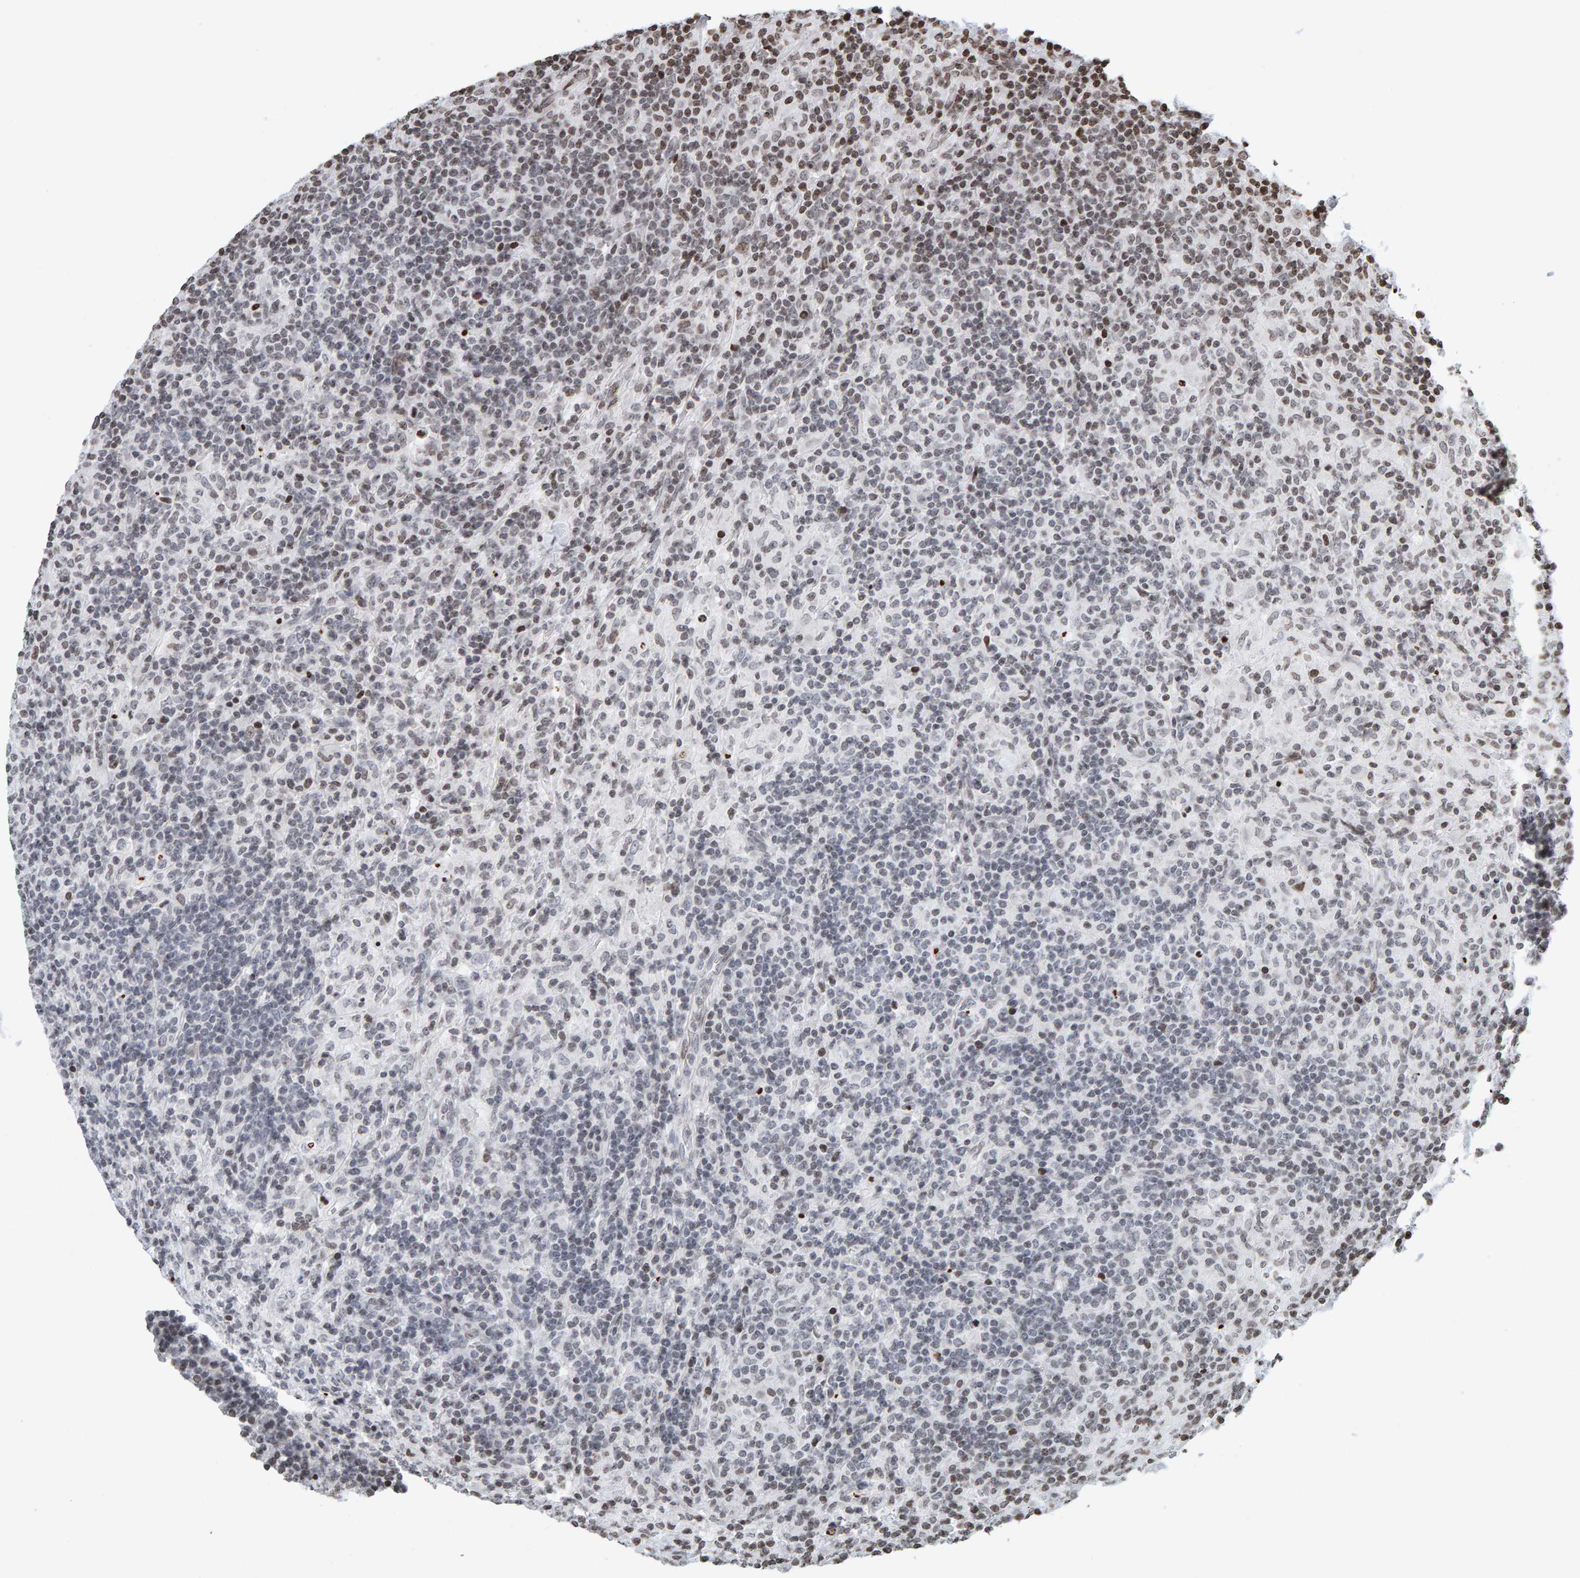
{"staining": {"intensity": "negative", "quantity": "none", "location": "none"}, "tissue": "lymphoma", "cell_type": "Tumor cells", "image_type": "cancer", "snomed": [{"axis": "morphology", "description": "Hodgkin's disease, NOS"}, {"axis": "topography", "description": "Lymph node"}], "caption": "An immunohistochemistry (IHC) micrograph of lymphoma is shown. There is no staining in tumor cells of lymphoma.", "gene": "BRF2", "patient": {"sex": "male", "age": 70}}